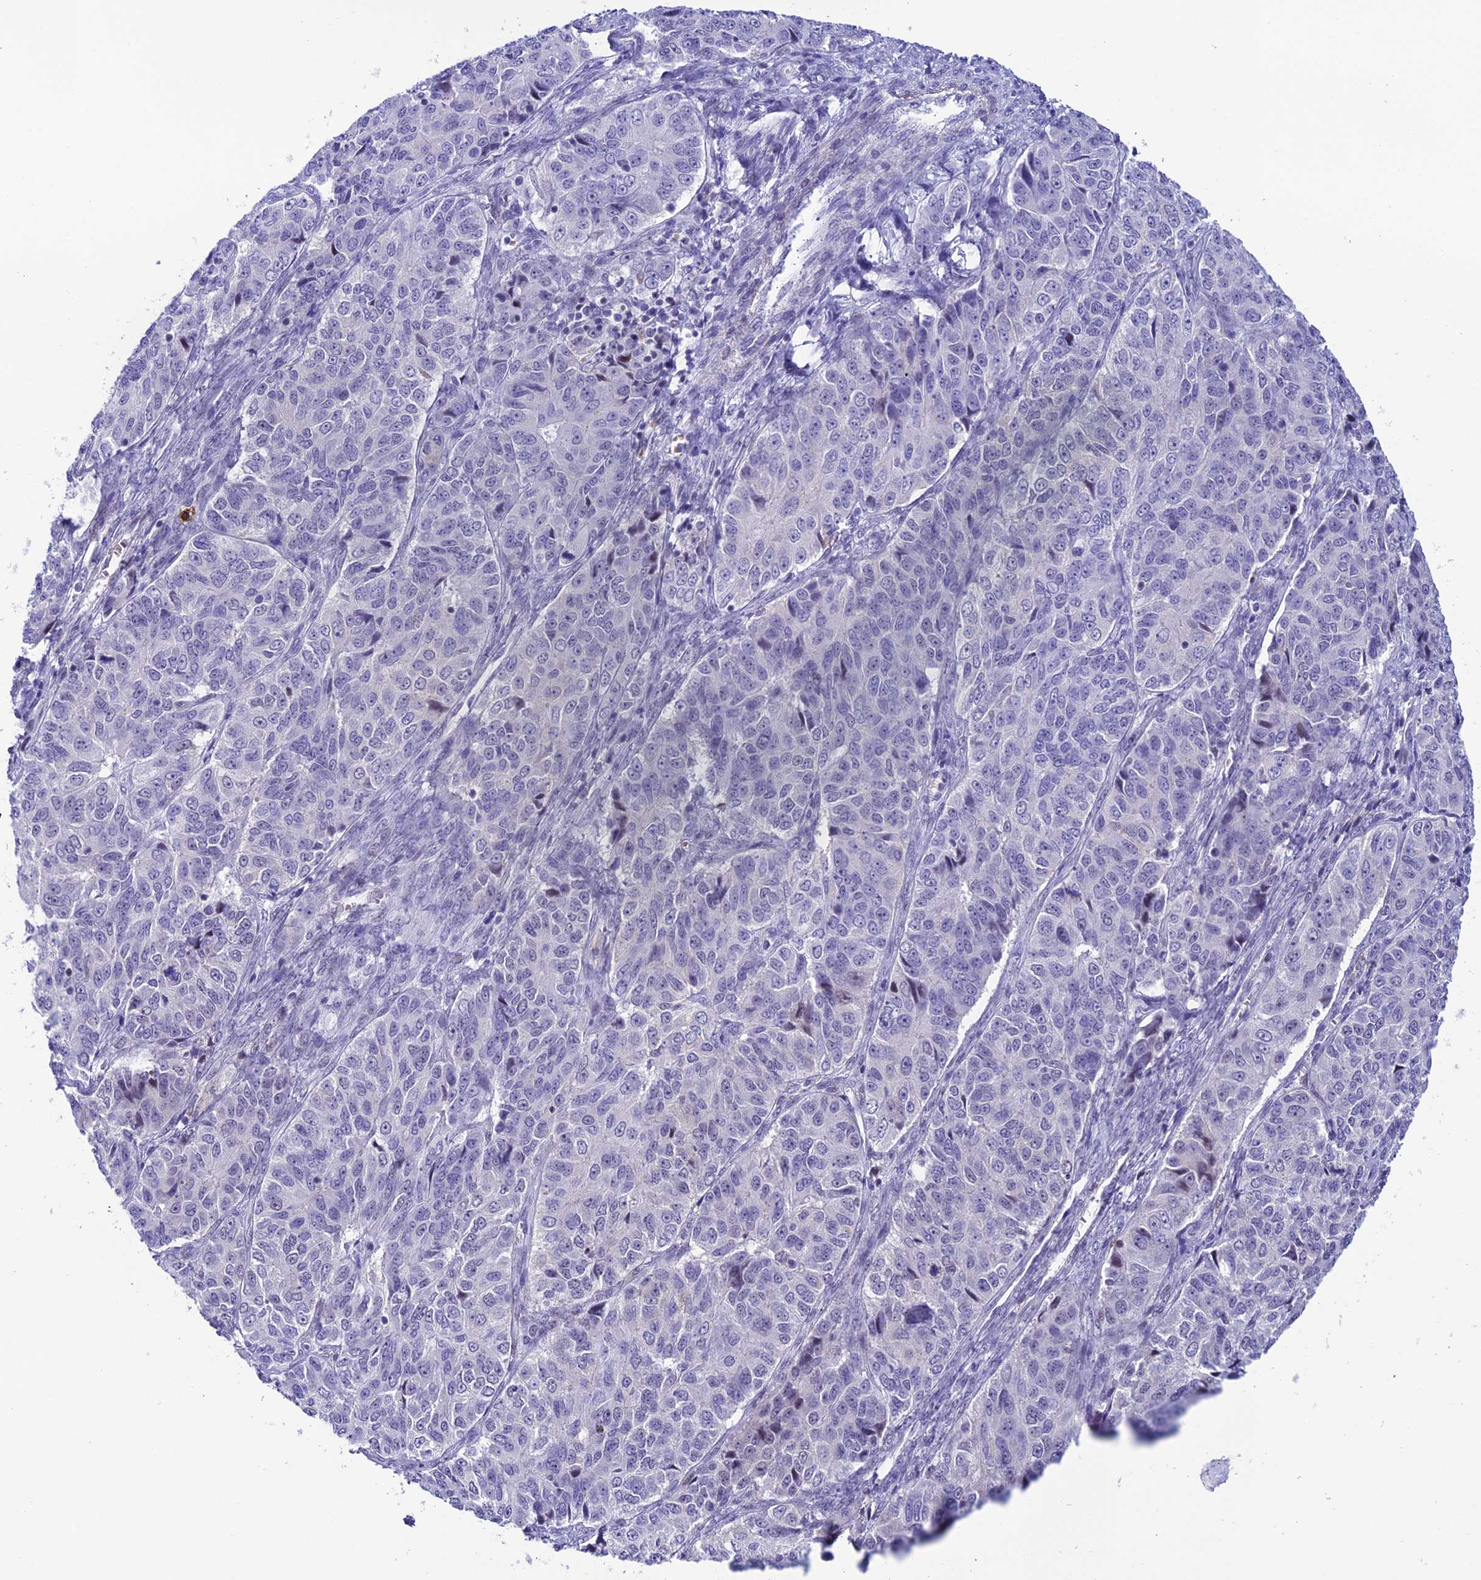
{"staining": {"intensity": "negative", "quantity": "none", "location": "none"}, "tissue": "ovarian cancer", "cell_type": "Tumor cells", "image_type": "cancer", "snomed": [{"axis": "morphology", "description": "Carcinoma, endometroid"}, {"axis": "topography", "description": "Ovary"}], "caption": "Immunohistochemistry (IHC) histopathology image of neoplastic tissue: human ovarian cancer (endometroid carcinoma) stained with DAB (3,3'-diaminobenzidine) demonstrates no significant protein staining in tumor cells. (DAB (3,3'-diaminobenzidine) immunohistochemistry, high magnification).", "gene": "COL6A6", "patient": {"sex": "female", "age": 51}}